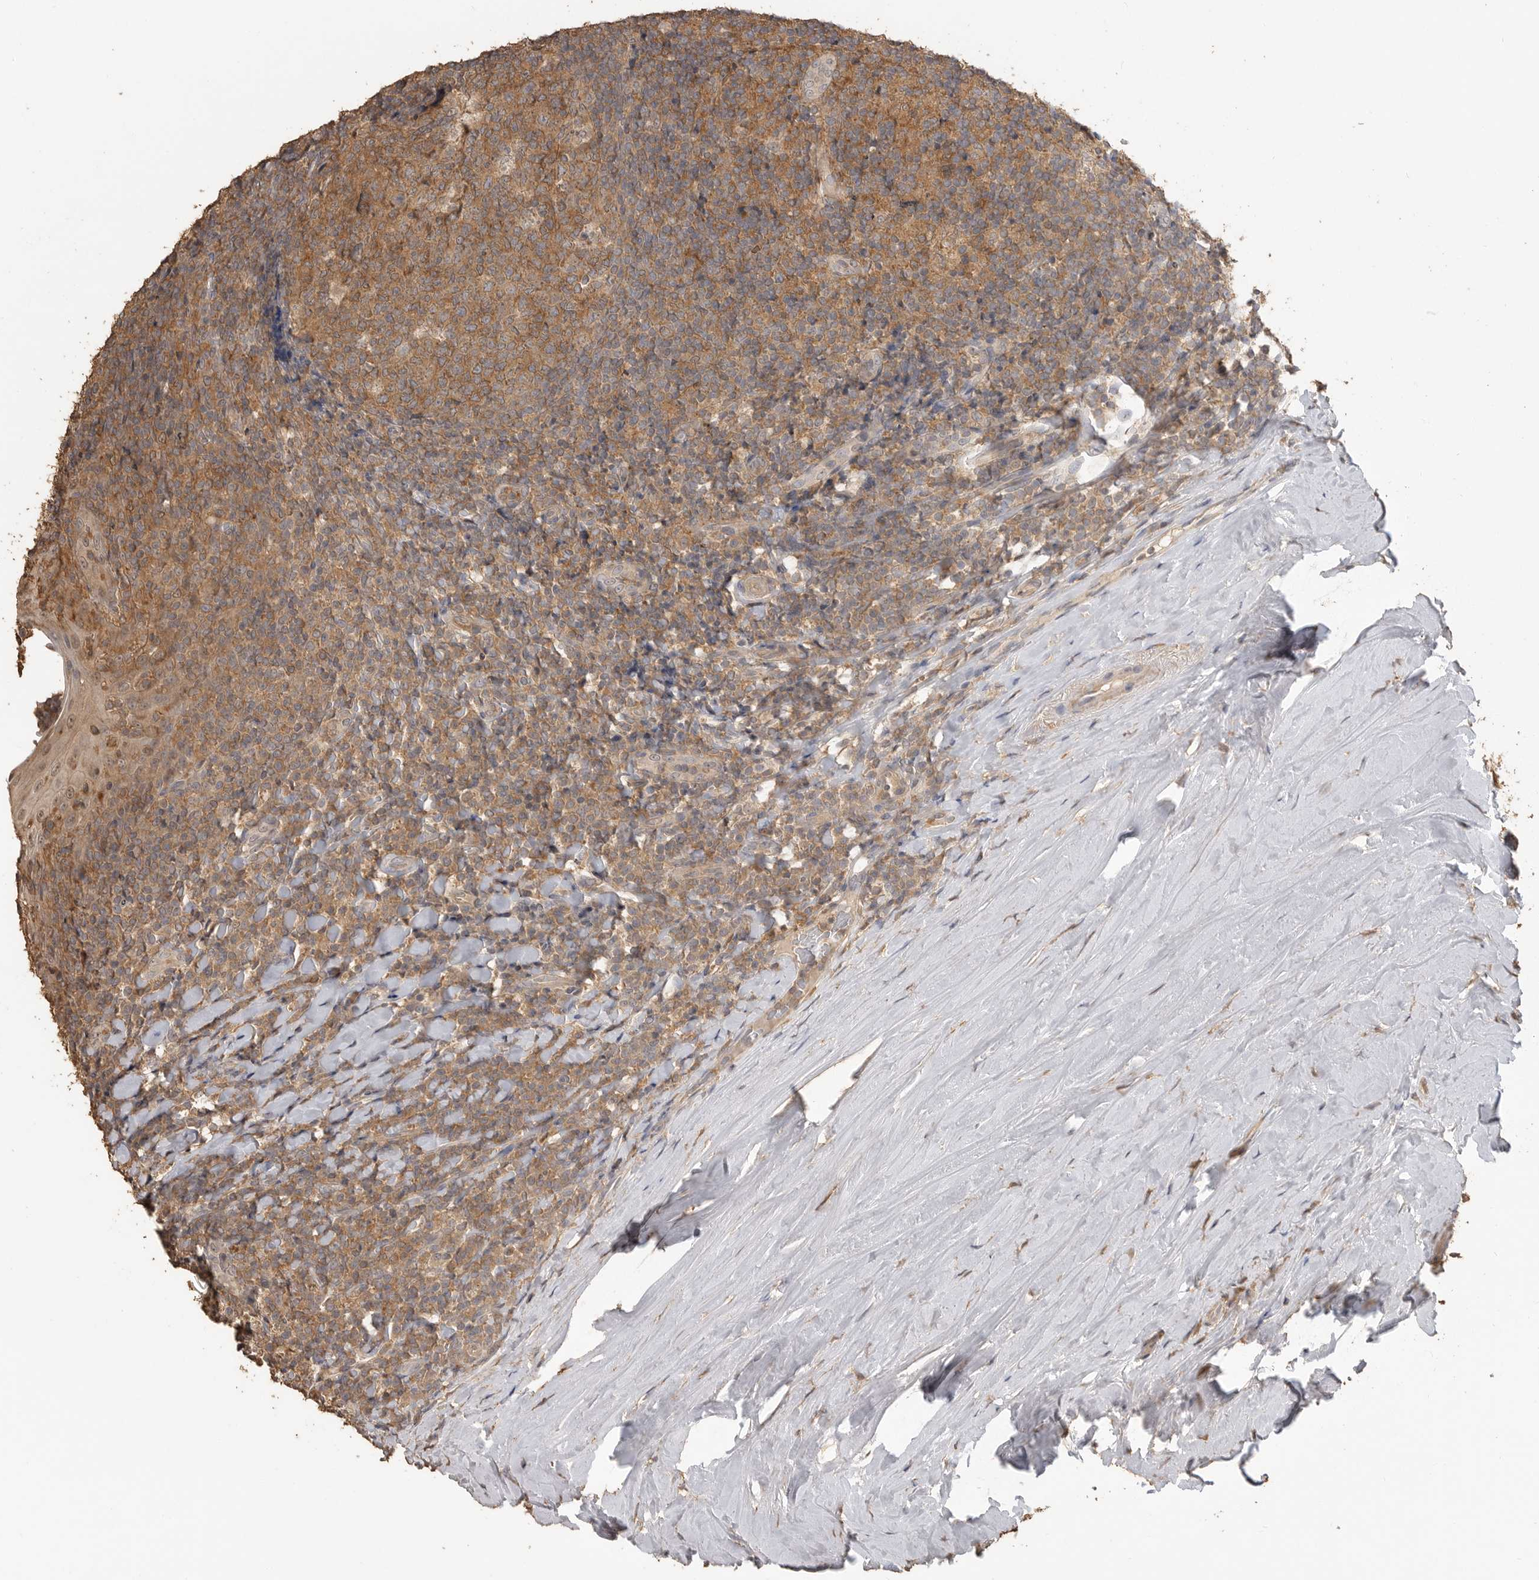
{"staining": {"intensity": "moderate", "quantity": ">75%", "location": "cytoplasmic/membranous"}, "tissue": "tonsil", "cell_type": "Germinal center cells", "image_type": "normal", "snomed": [{"axis": "morphology", "description": "Normal tissue, NOS"}, {"axis": "topography", "description": "Tonsil"}], "caption": "DAB (3,3'-diaminobenzidine) immunohistochemical staining of unremarkable tonsil exhibits moderate cytoplasmic/membranous protein positivity in approximately >75% of germinal center cells.", "gene": "MAP2K1", "patient": {"sex": "male", "age": 37}}